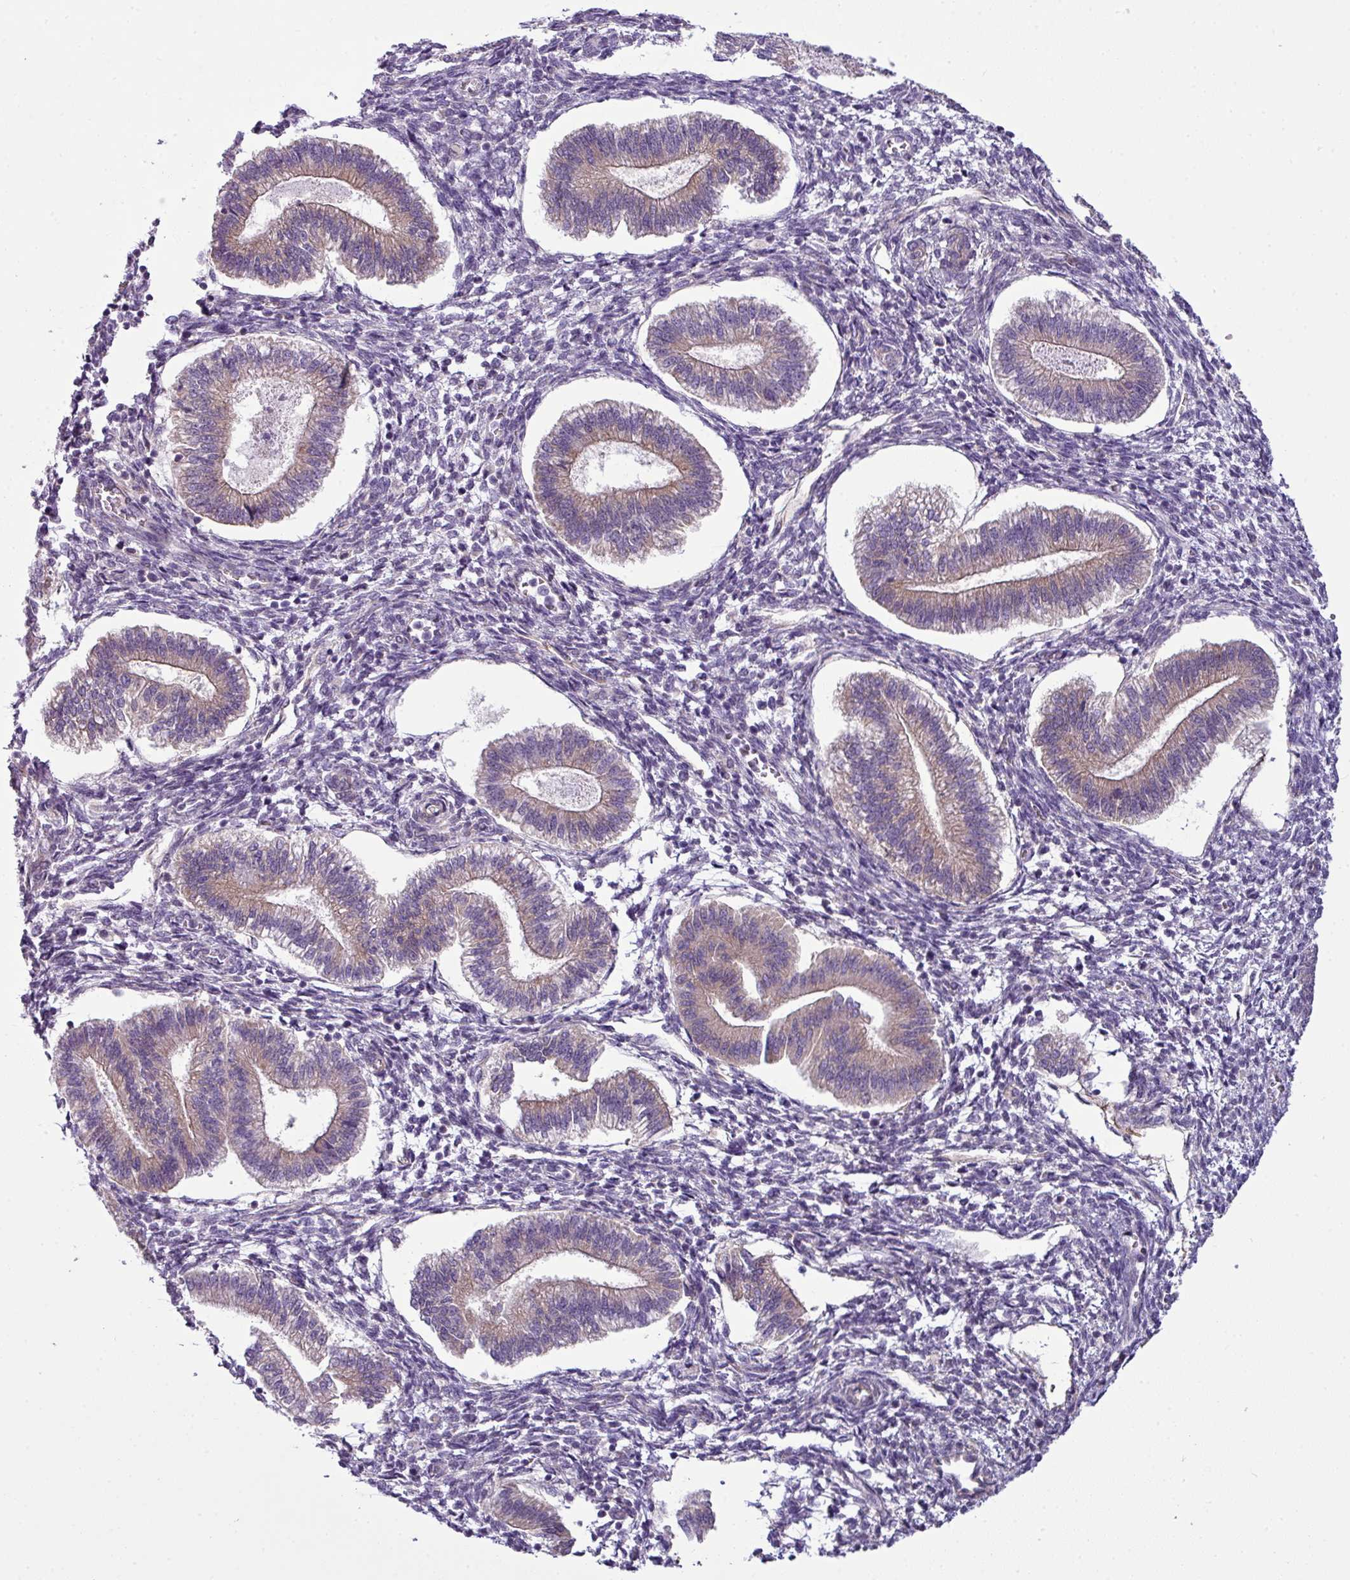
{"staining": {"intensity": "negative", "quantity": "none", "location": "none"}, "tissue": "endometrium", "cell_type": "Cells in endometrial stroma", "image_type": "normal", "snomed": [{"axis": "morphology", "description": "Normal tissue, NOS"}, {"axis": "topography", "description": "Endometrium"}], "caption": "Immunohistochemical staining of benign endometrium exhibits no significant staining in cells in endometrial stroma. Nuclei are stained in blue.", "gene": "TOR1AIP2", "patient": {"sex": "female", "age": 25}}